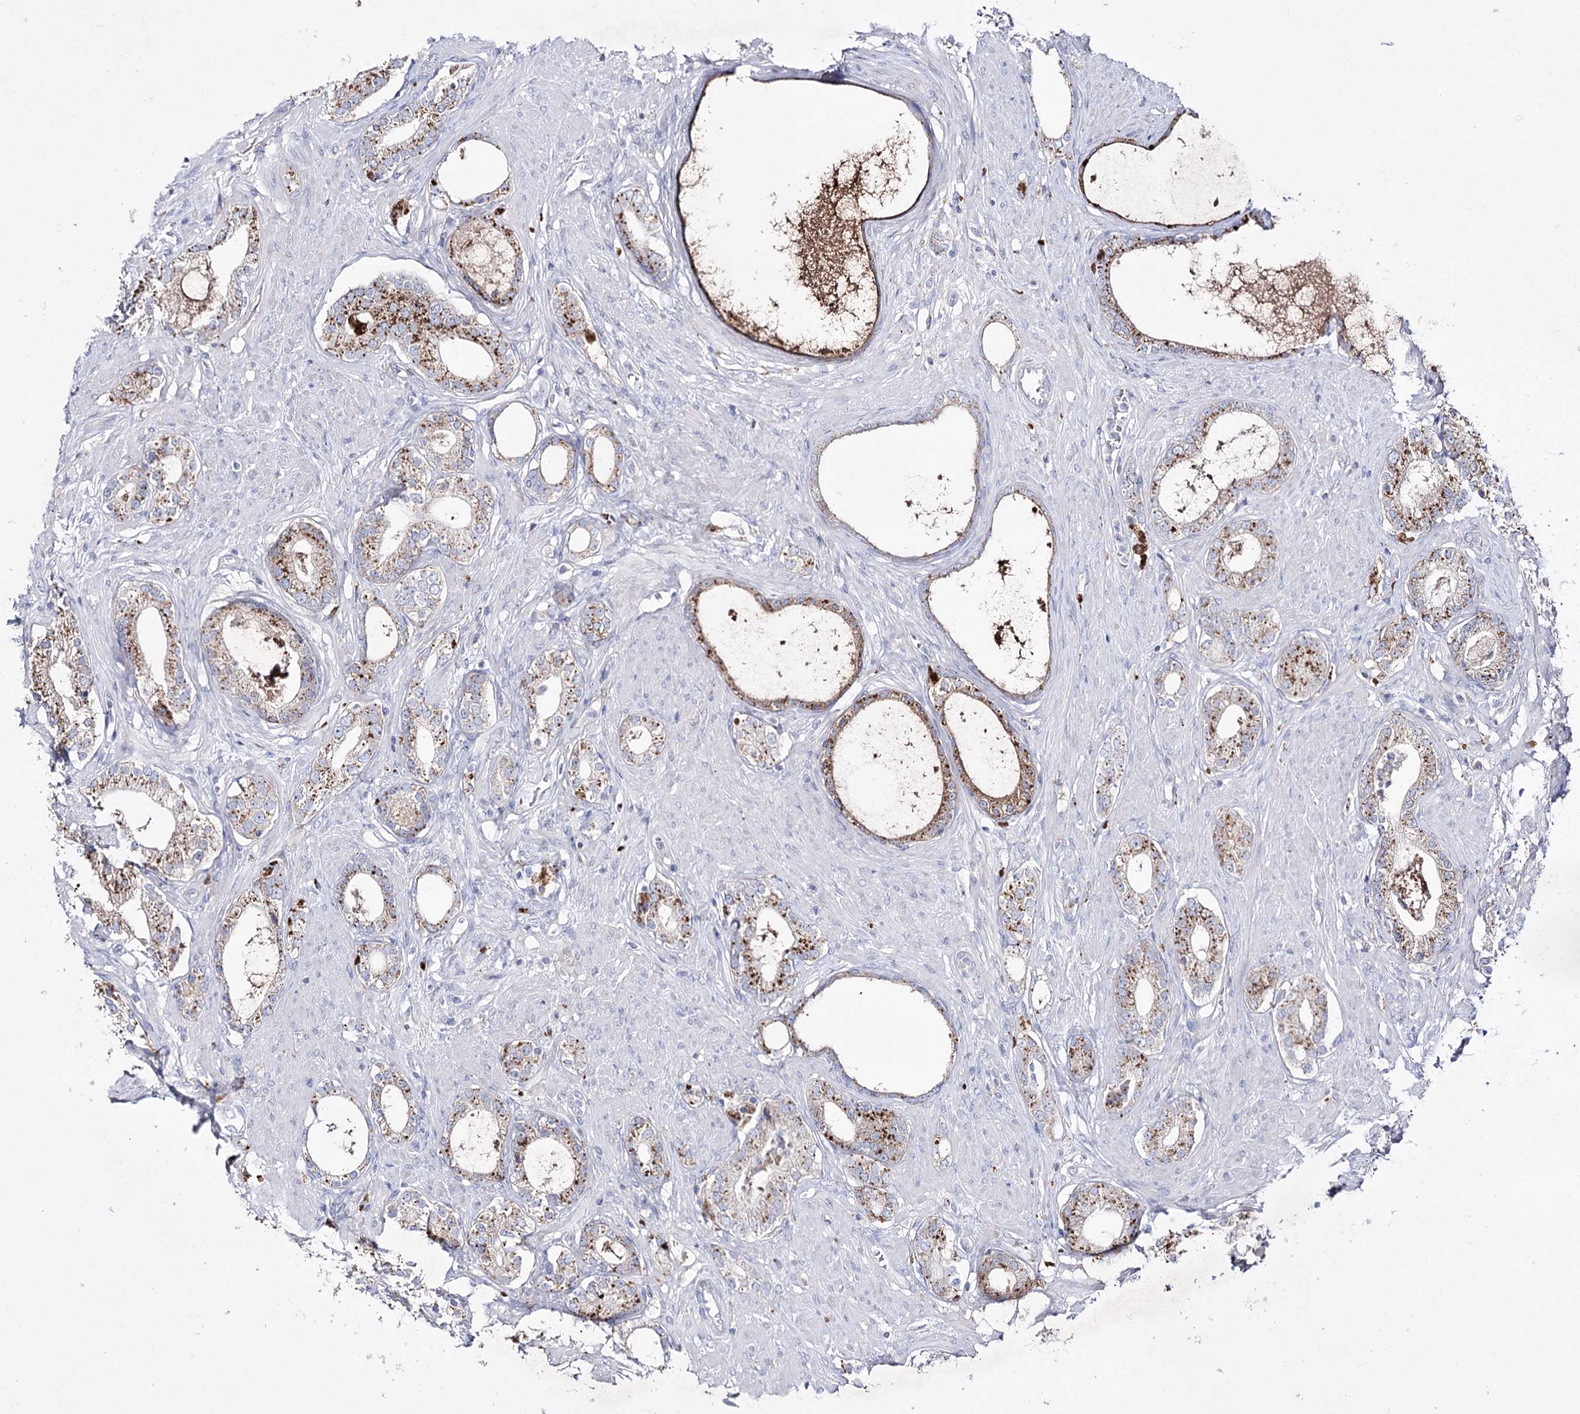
{"staining": {"intensity": "moderate", "quantity": ">75%", "location": "cytoplasmic/membranous"}, "tissue": "prostate cancer", "cell_type": "Tumor cells", "image_type": "cancer", "snomed": [{"axis": "morphology", "description": "Adenocarcinoma, High grade"}, {"axis": "topography", "description": "Prostate"}], "caption": "An immunohistochemistry micrograph of neoplastic tissue is shown. Protein staining in brown highlights moderate cytoplasmic/membranous positivity in high-grade adenocarcinoma (prostate) within tumor cells. (Stains: DAB (3,3'-diaminobenzidine) in brown, nuclei in blue, Microscopy: brightfield microscopy at high magnification).", "gene": "NAGLU", "patient": {"sex": "male", "age": 63}}